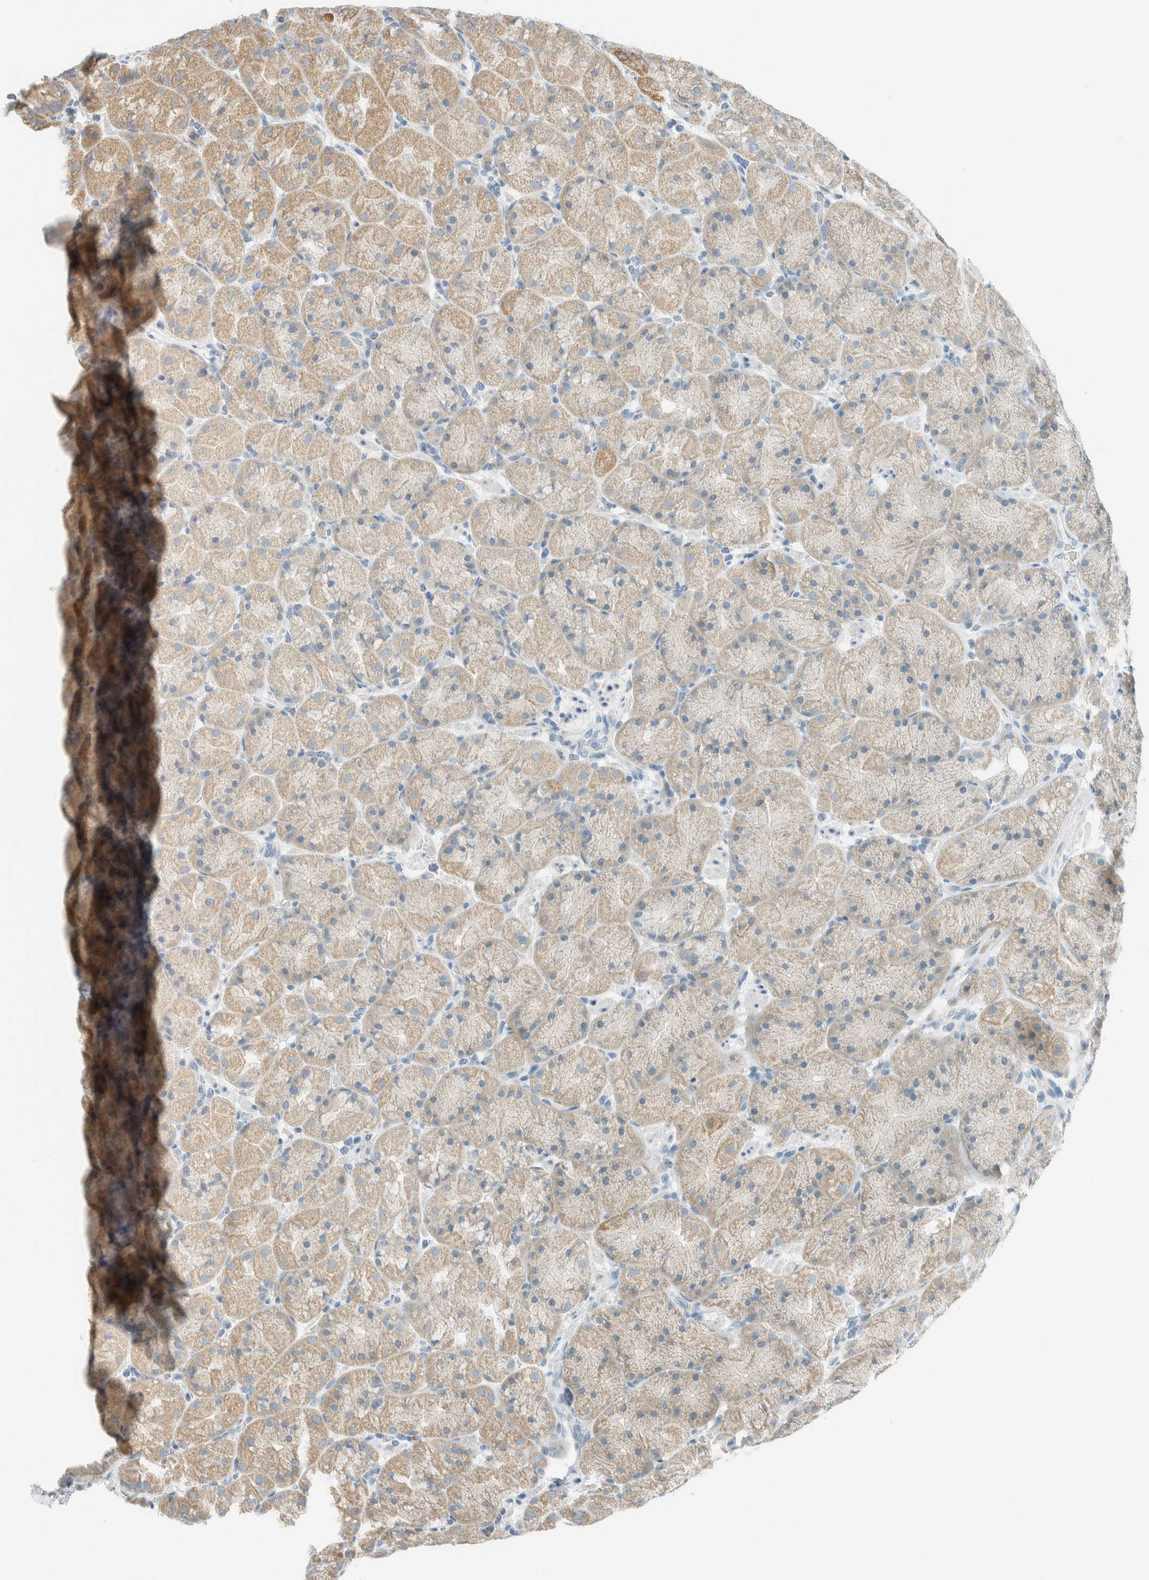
{"staining": {"intensity": "moderate", "quantity": "25%-75%", "location": "cytoplasmic/membranous"}, "tissue": "stomach", "cell_type": "Glandular cells", "image_type": "normal", "snomed": [{"axis": "morphology", "description": "Normal tissue, NOS"}, {"axis": "topography", "description": "Stomach, upper"}, {"axis": "topography", "description": "Stomach"}], "caption": "About 25%-75% of glandular cells in normal stomach display moderate cytoplasmic/membranous protein expression as visualized by brown immunohistochemical staining.", "gene": "AARSD1", "patient": {"sex": "male", "age": 48}}